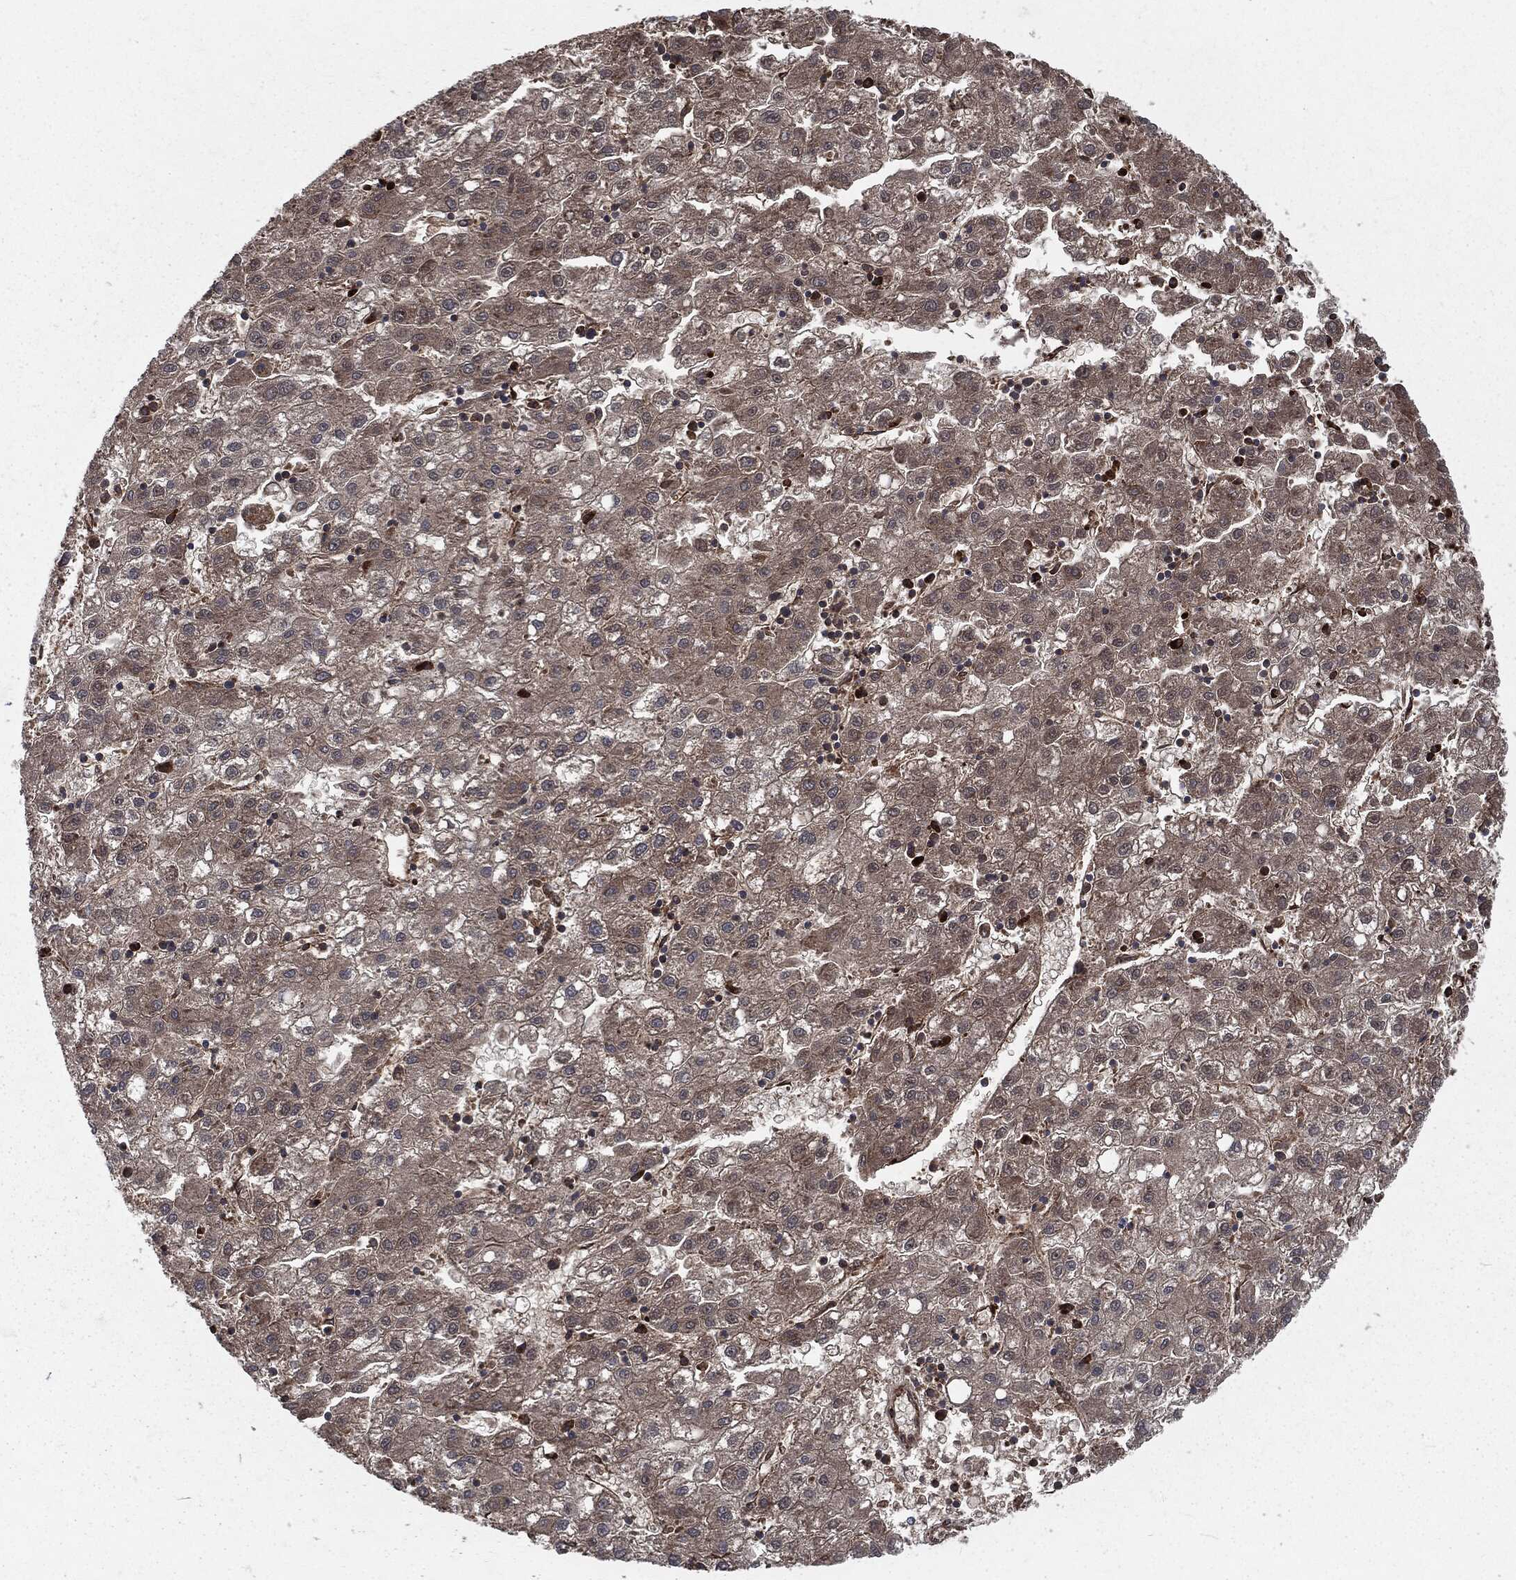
{"staining": {"intensity": "weak", "quantity": "<25%", "location": "cytoplasmic/membranous"}, "tissue": "liver cancer", "cell_type": "Tumor cells", "image_type": "cancer", "snomed": [{"axis": "morphology", "description": "Carcinoma, Hepatocellular, NOS"}, {"axis": "topography", "description": "Liver"}], "caption": "Immunohistochemistry of hepatocellular carcinoma (liver) reveals no staining in tumor cells.", "gene": "RANBP9", "patient": {"sex": "male", "age": 72}}